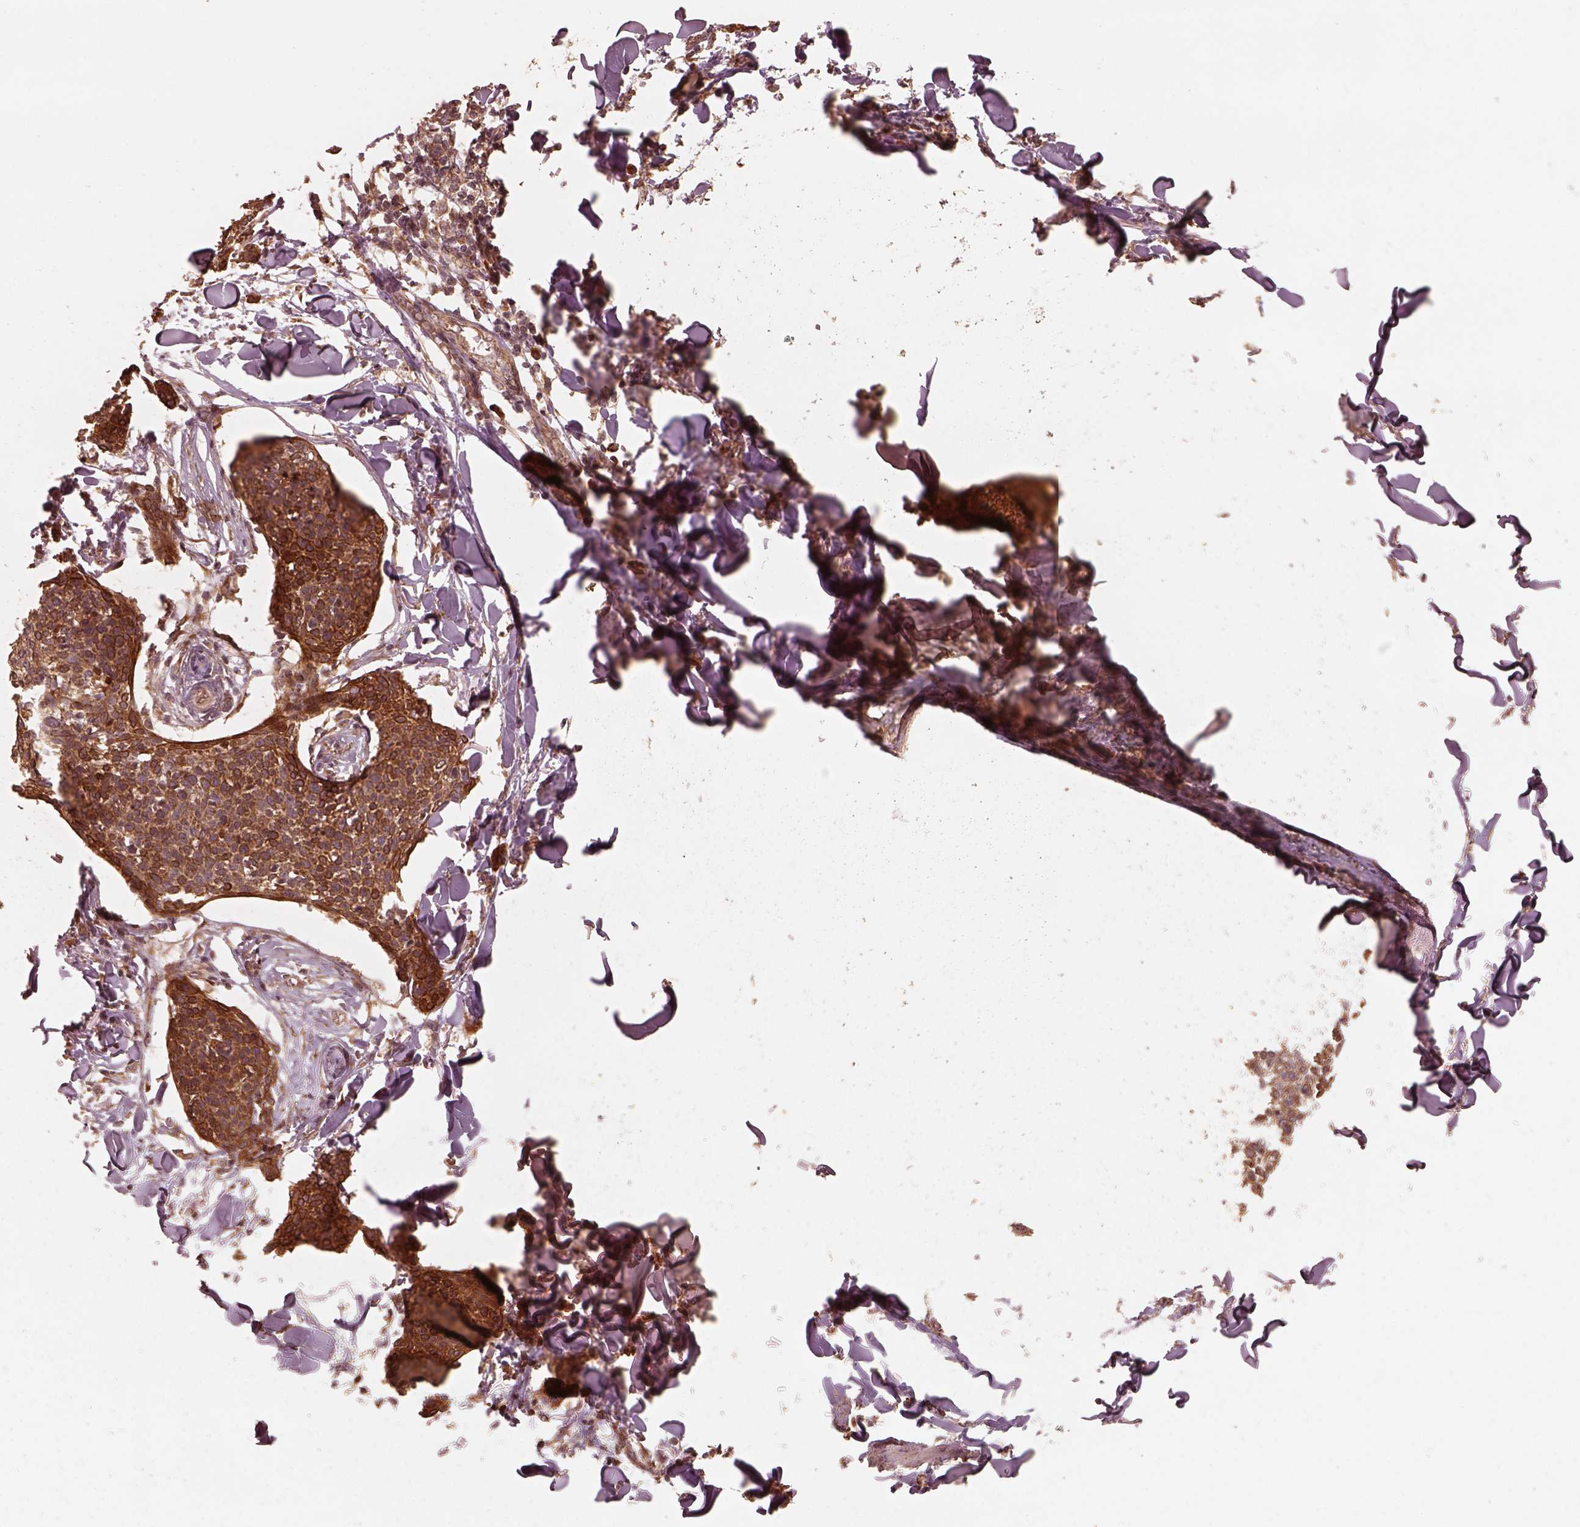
{"staining": {"intensity": "strong", "quantity": ">75%", "location": "cytoplasmic/membranous"}, "tissue": "skin cancer", "cell_type": "Tumor cells", "image_type": "cancer", "snomed": [{"axis": "morphology", "description": "Squamous cell carcinoma, NOS"}, {"axis": "topography", "description": "Skin"}, {"axis": "topography", "description": "Vulva"}], "caption": "Immunohistochemistry photomicrograph of human skin cancer (squamous cell carcinoma) stained for a protein (brown), which shows high levels of strong cytoplasmic/membranous expression in approximately >75% of tumor cells.", "gene": "DNAJC25", "patient": {"sex": "female", "age": 75}}